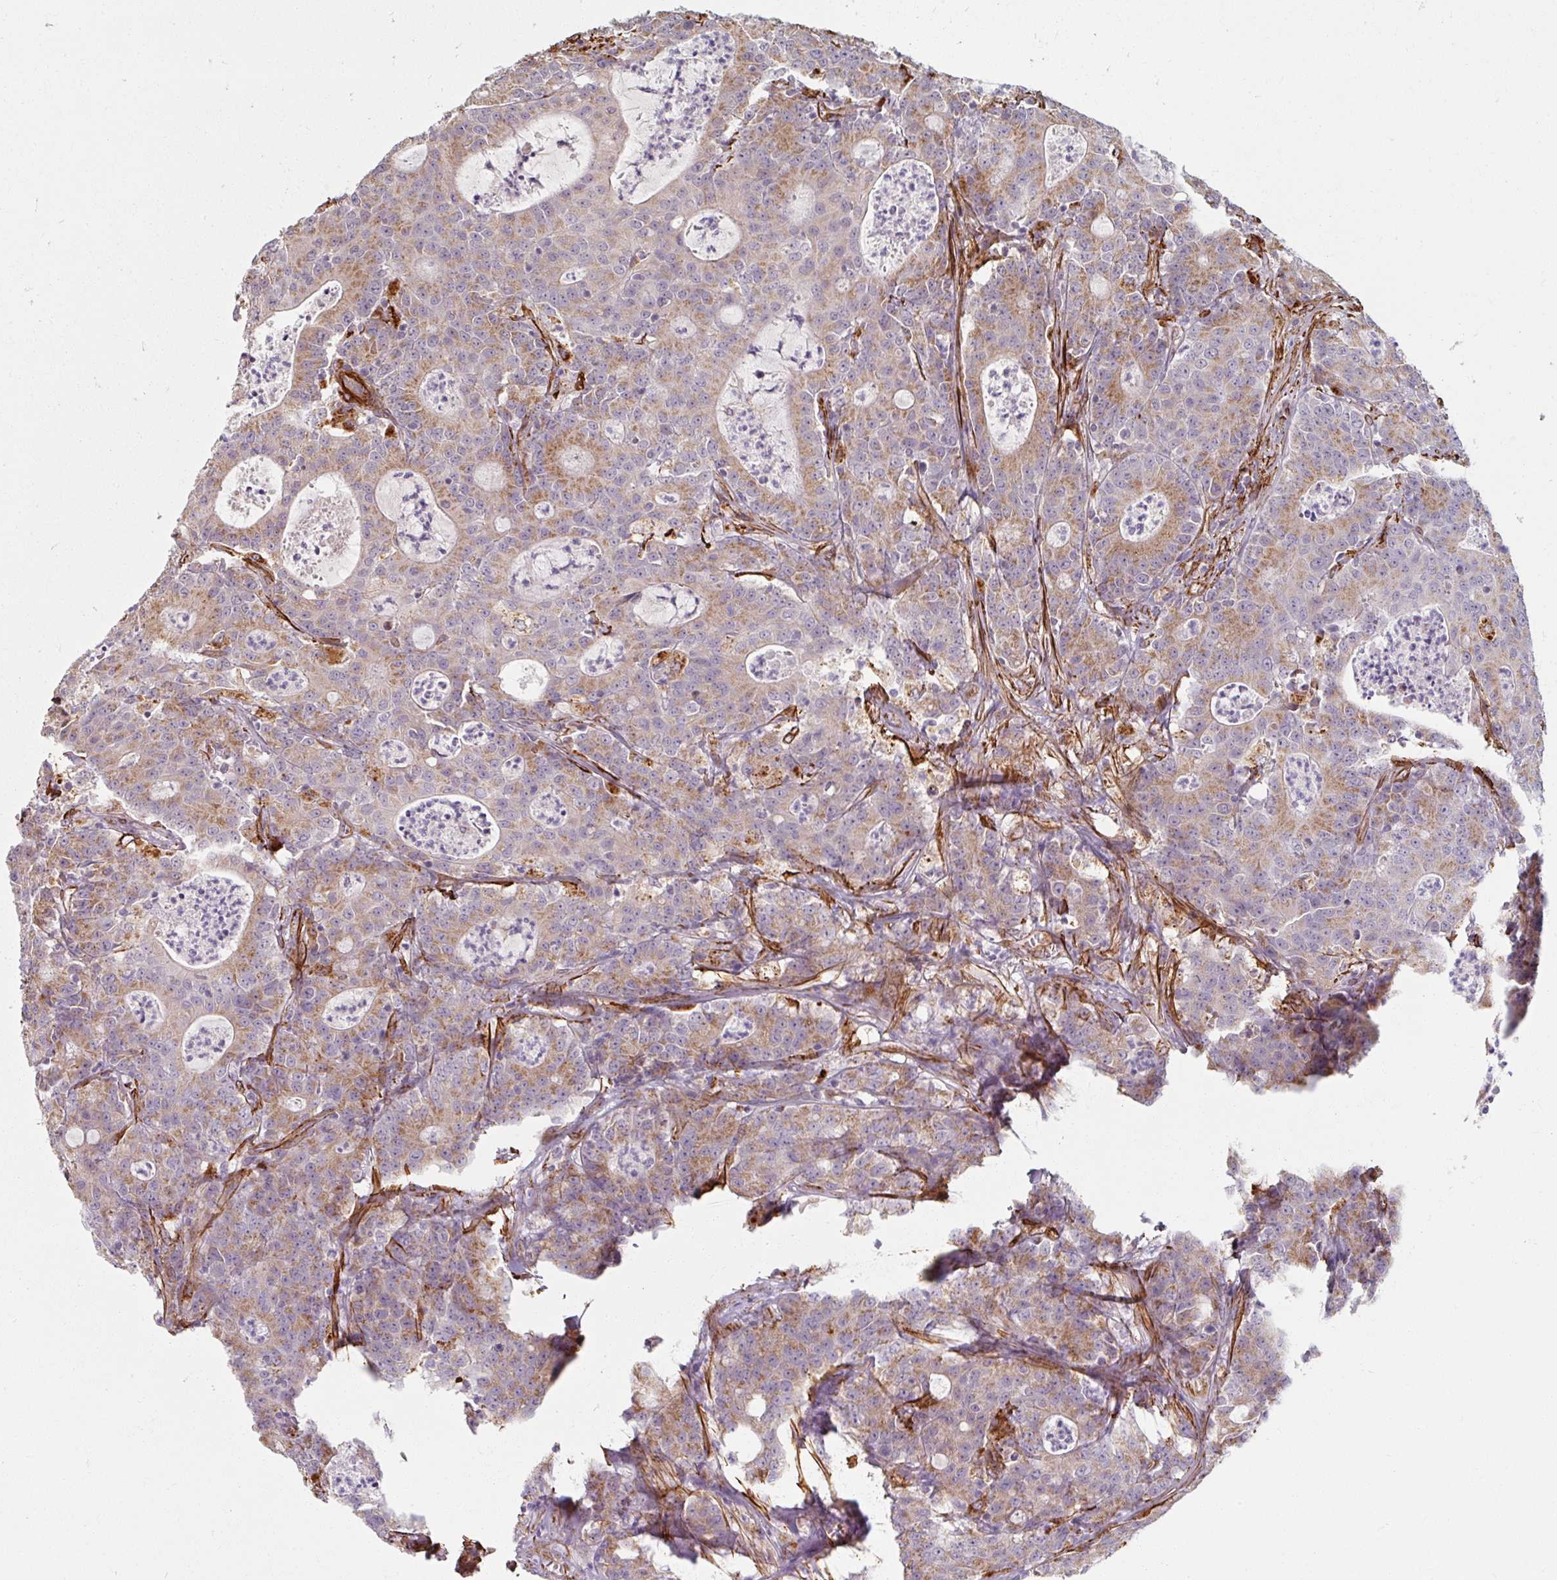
{"staining": {"intensity": "moderate", "quantity": "25%-75%", "location": "cytoplasmic/membranous"}, "tissue": "colorectal cancer", "cell_type": "Tumor cells", "image_type": "cancer", "snomed": [{"axis": "morphology", "description": "Adenocarcinoma, NOS"}, {"axis": "topography", "description": "Colon"}], "caption": "Protein expression analysis of human colorectal cancer reveals moderate cytoplasmic/membranous staining in about 25%-75% of tumor cells. (IHC, brightfield microscopy, high magnification).", "gene": "MRPS5", "patient": {"sex": "male", "age": 83}}